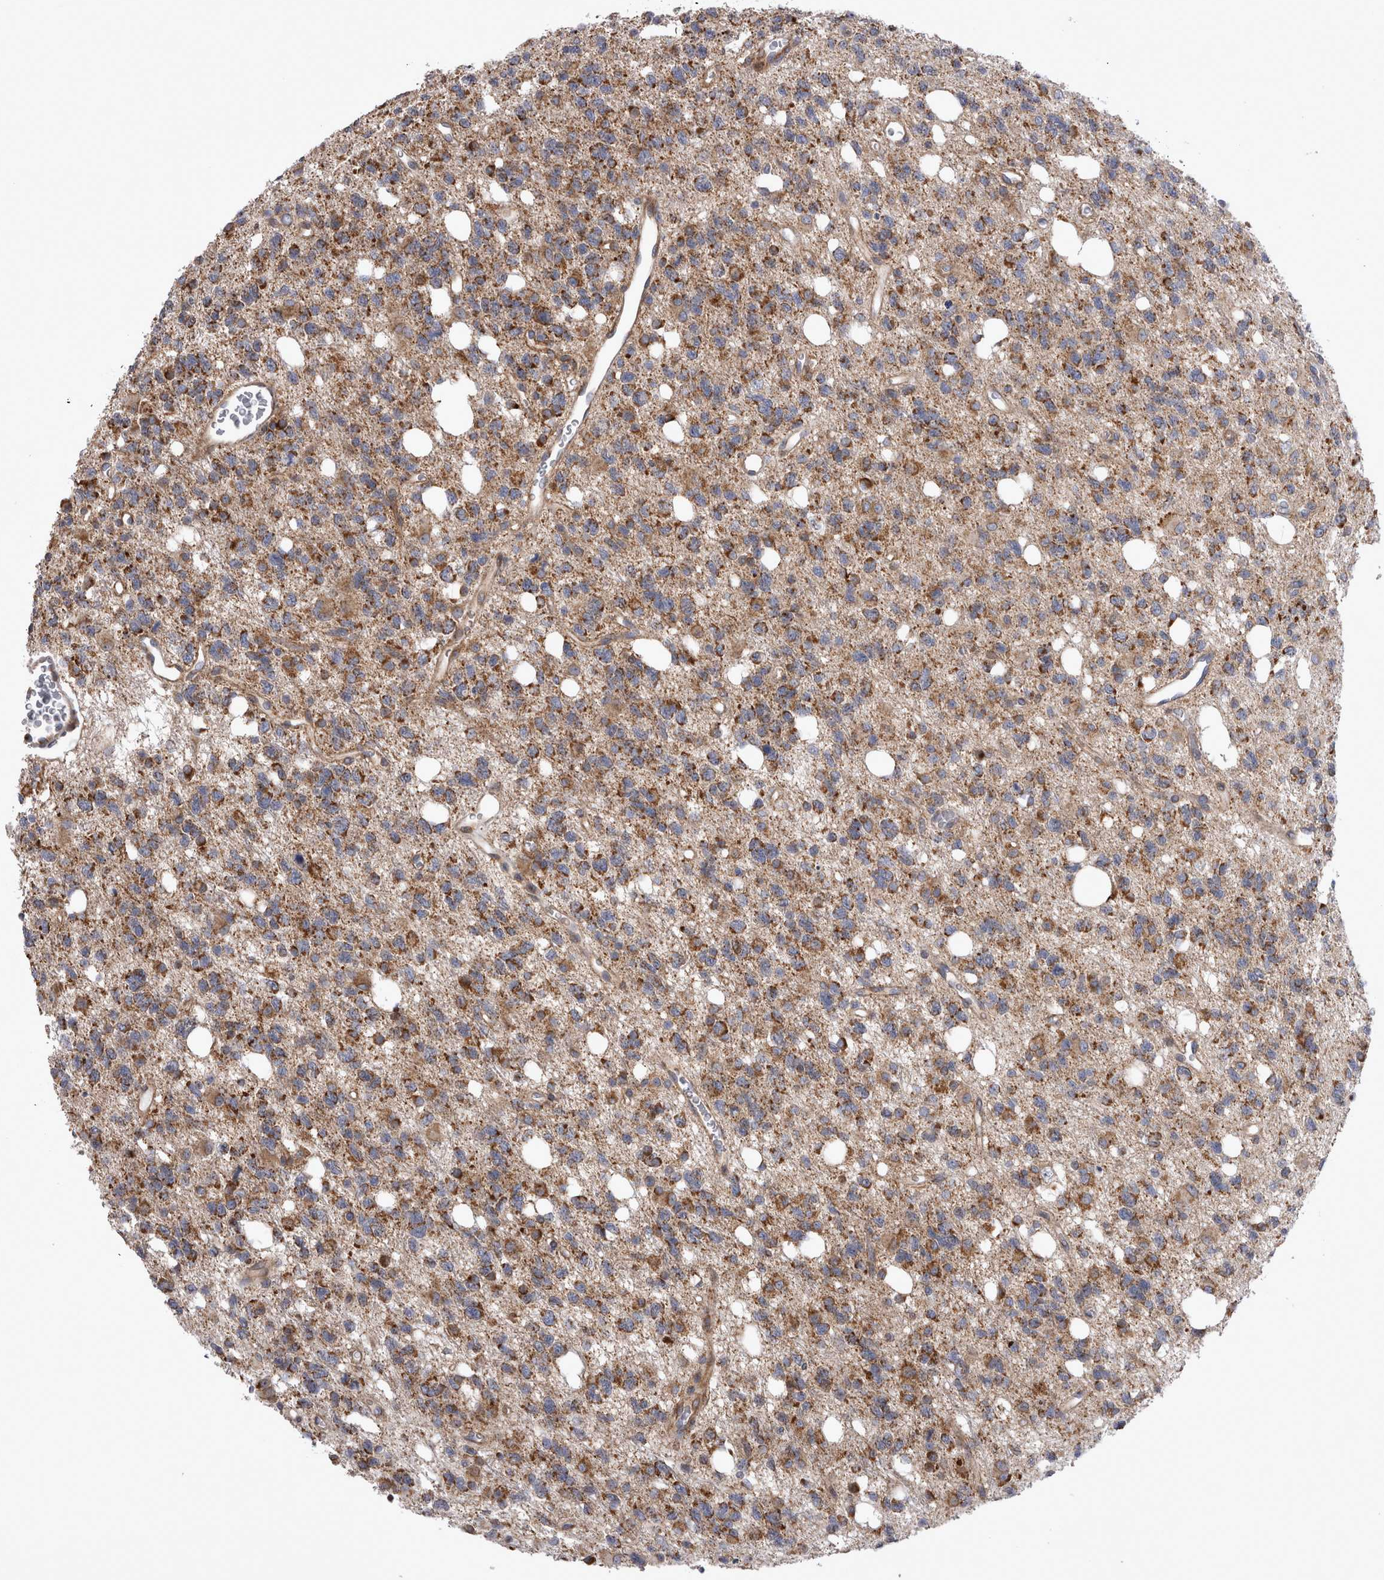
{"staining": {"intensity": "moderate", "quantity": ">75%", "location": "cytoplasmic/membranous"}, "tissue": "glioma", "cell_type": "Tumor cells", "image_type": "cancer", "snomed": [{"axis": "morphology", "description": "Glioma, malignant, High grade"}, {"axis": "topography", "description": "Brain"}], "caption": "Glioma was stained to show a protein in brown. There is medium levels of moderate cytoplasmic/membranous staining in about >75% of tumor cells.", "gene": "TSPOAP1", "patient": {"sex": "female", "age": 62}}